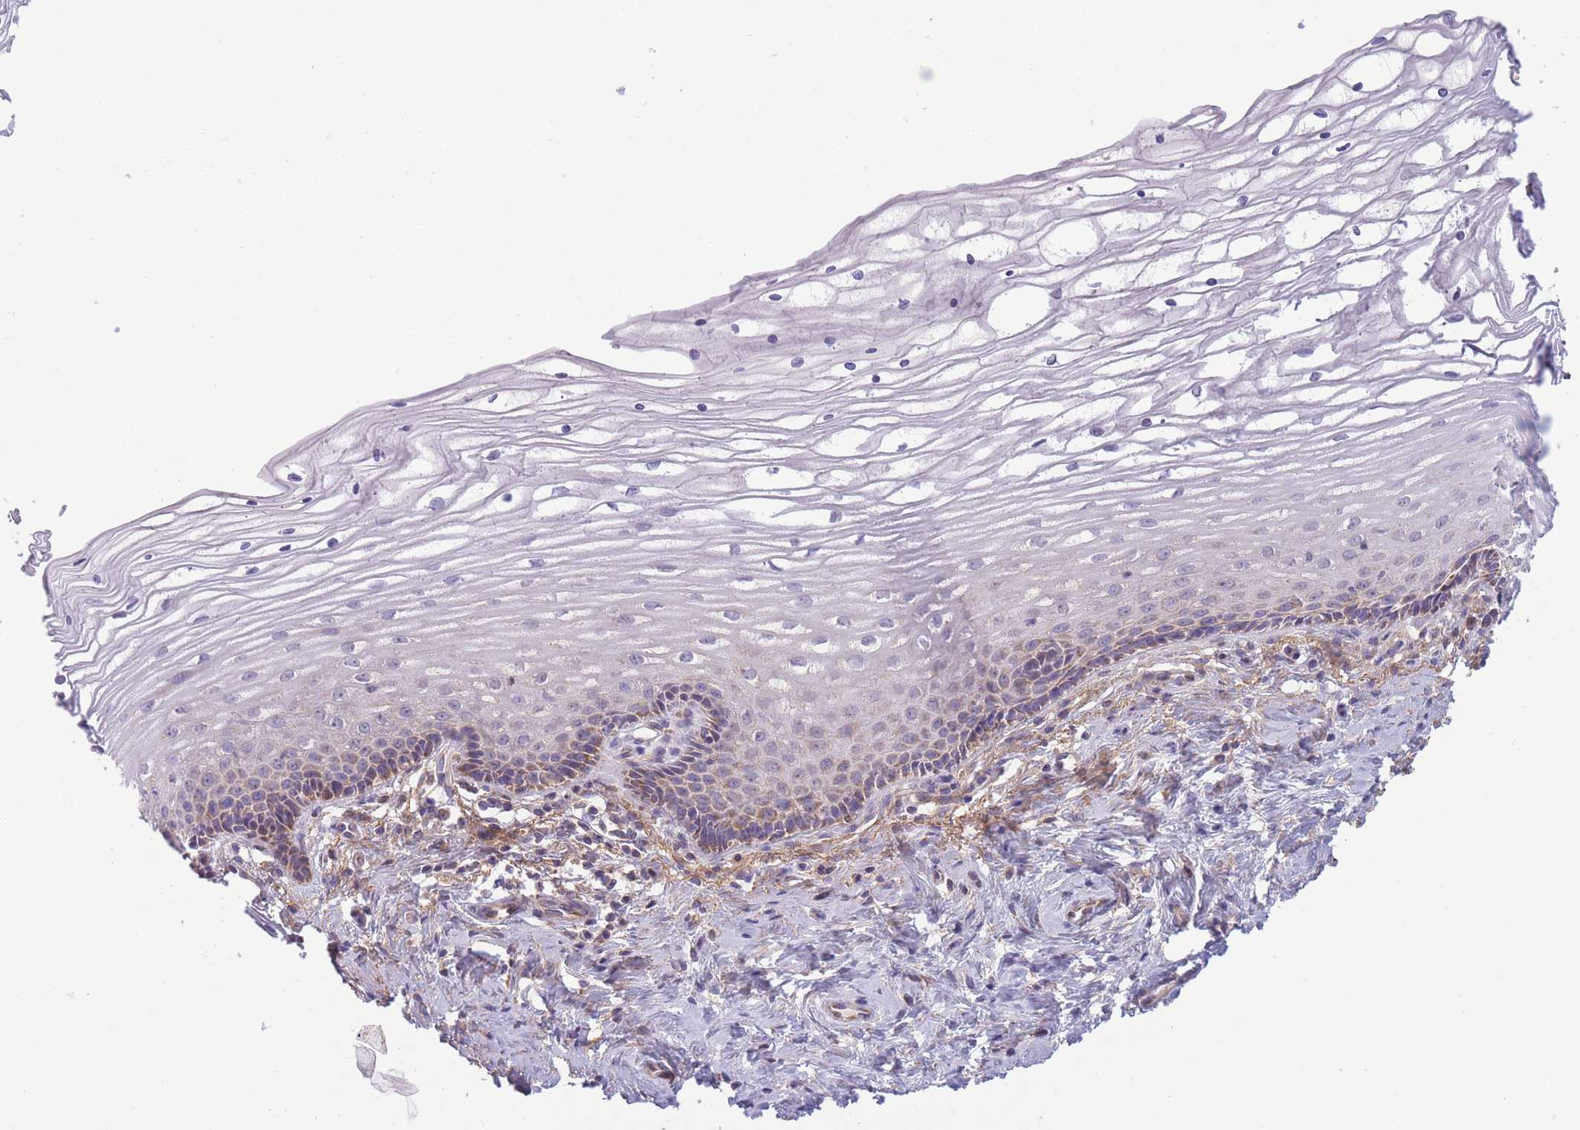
{"staining": {"intensity": "weak", "quantity": "25%-75%", "location": "cytoplasmic/membranous"}, "tissue": "cervix", "cell_type": "Glandular cells", "image_type": "normal", "snomed": [{"axis": "morphology", "description": "Normal tissue, NOS"}, {"axis": "topography", "description": "Cervix"}], "caption": "This image reveals IHC staining of normal cervix, with low weak cytoplasmic/membranous staining in about 25%-75% of glandular cells.", "gene": "SLC25A42", "patient": {"sex": "female", "age": 47}}